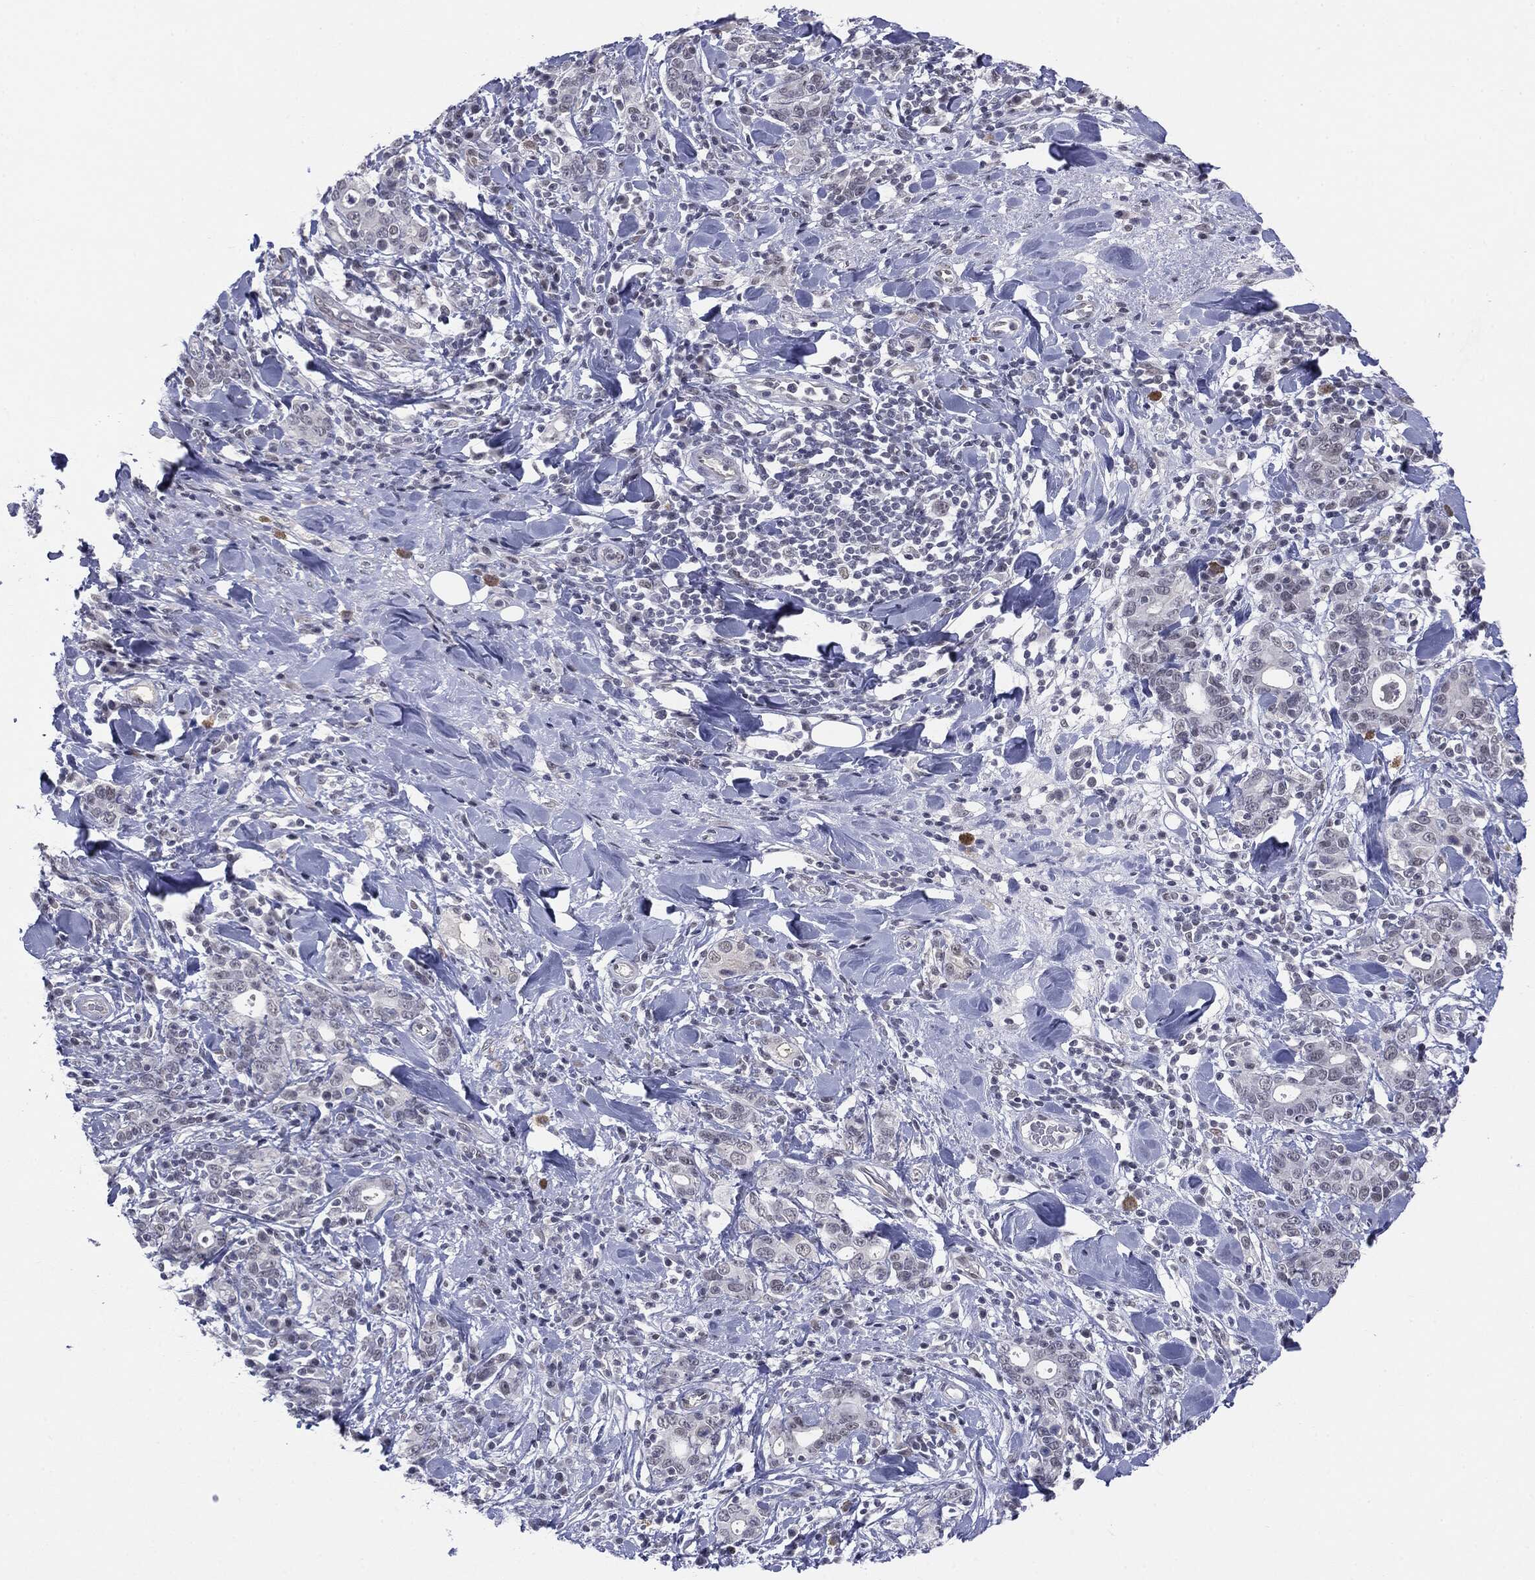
{"staining": {"intensity": "negative", "quantity": "none", "location": "none"}, "tissue": "stomach cancer", "cell_type": "Tumor cells", "image_type": "cancer", "snomed": [{"axis": "morphology", "description": "Adenocarcinoma, NOS"}, {"axis": "topography", "description": "Stomach"}], "caption": "There is no significant positivity in tumor cells of adenocarcinoma (stomach).", "gene": "SLC5A5", "patient": {"sex": "male", "age": 79}}